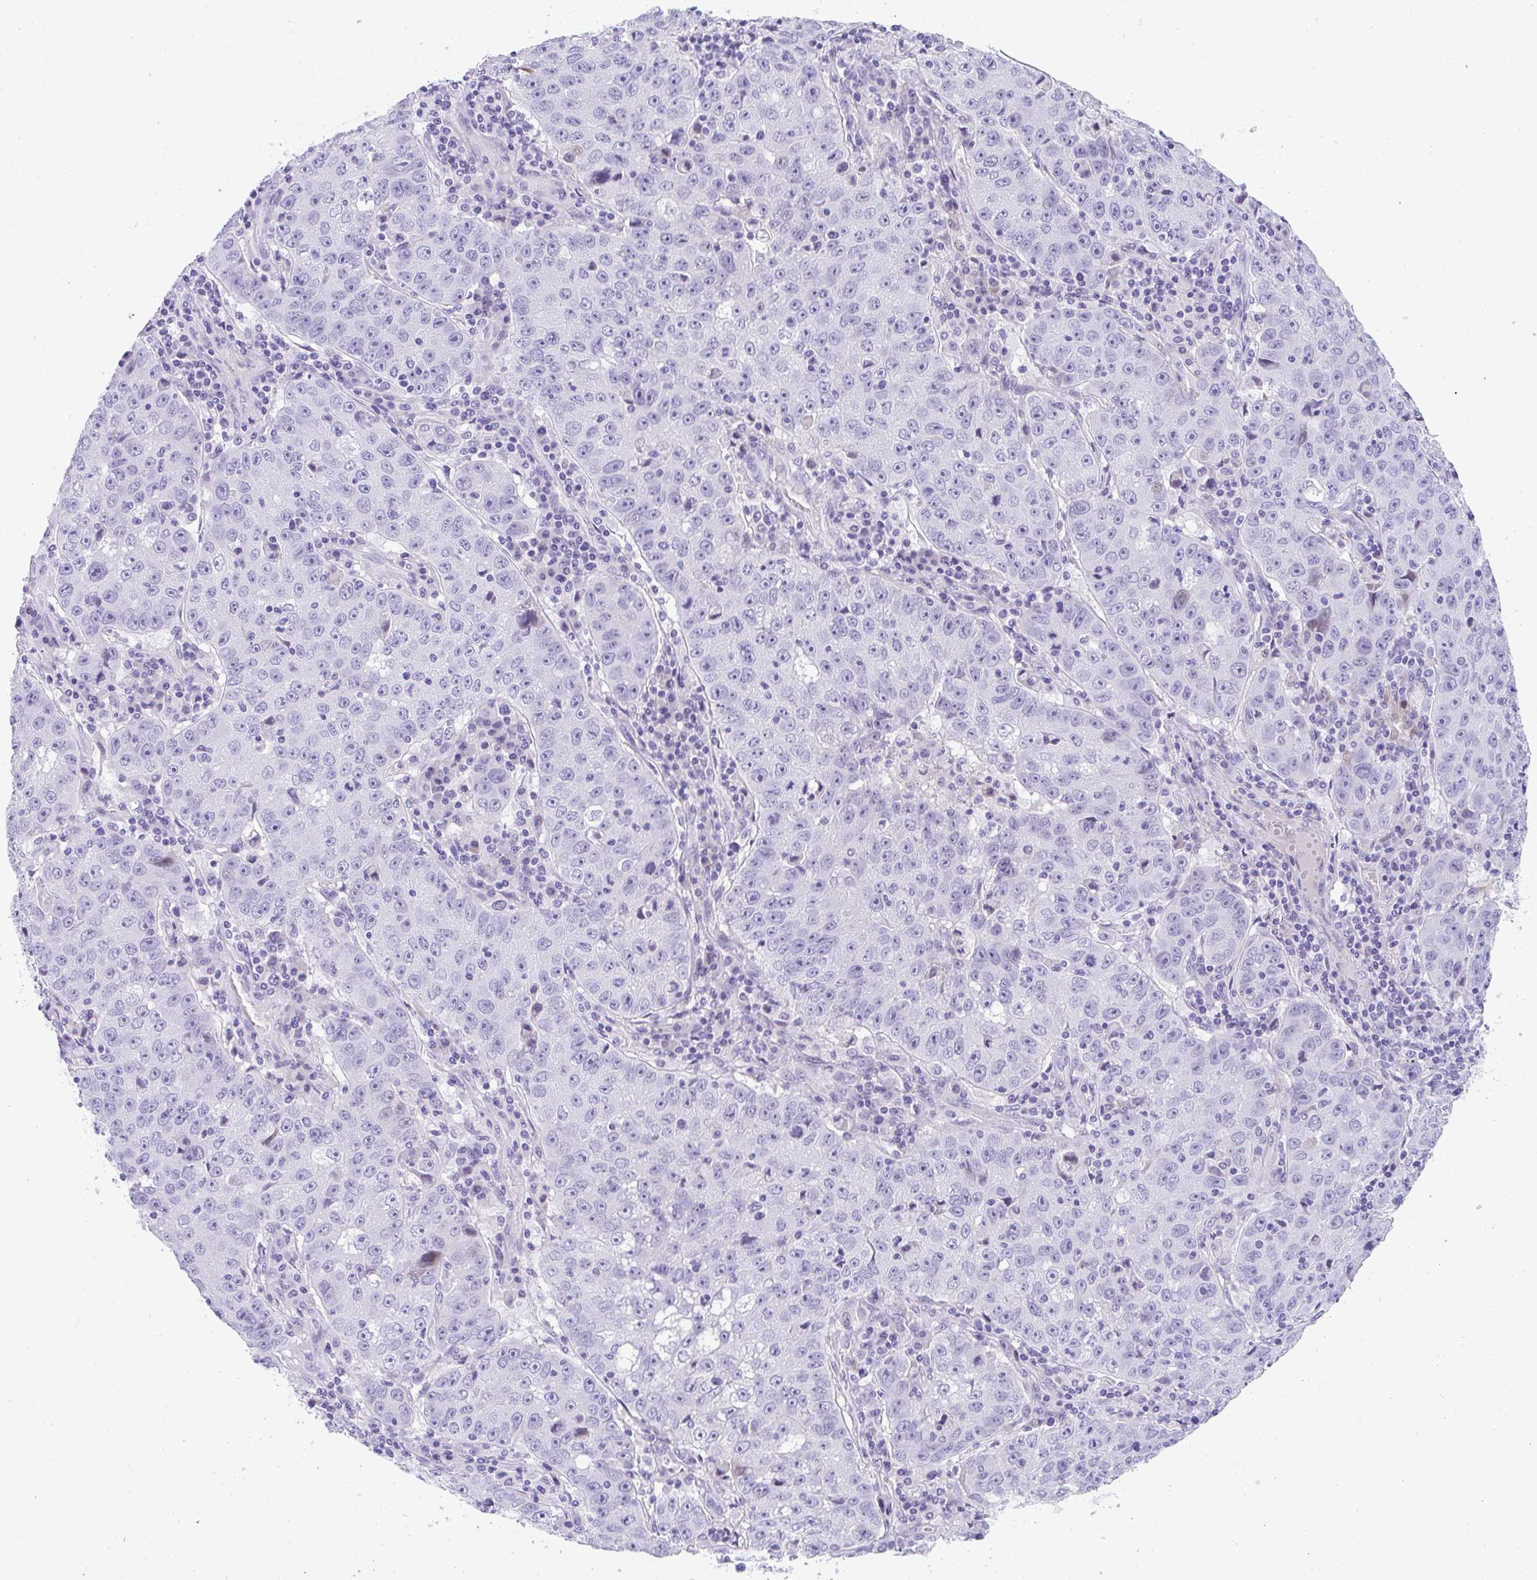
{"staining": {"intensity": "negative", "quantity": "none", "location": "none"}, "tissue": "lung cancer", "cell_type": "Tumor cells", "image_type": "cancer", "snomed": [{"axis": "morphology", "description": "Normal morphology"}, {"axis": "morphology", "description": "Adenocarcinoma, NOS"}, {"axis": "topography", "description": "Lymph node"}, {"axis": "topography", "description": "Lung"}], "caption": "This photomicrograph is of lung cancer (adenocarcinoma) stained with immunohistochemistry to label a protein in brown with the nuclei are counter-stained blue. There is no expression in tumor cells.", "gene": "TTC30B", "patient": {"sex": "female", "age": 57}}